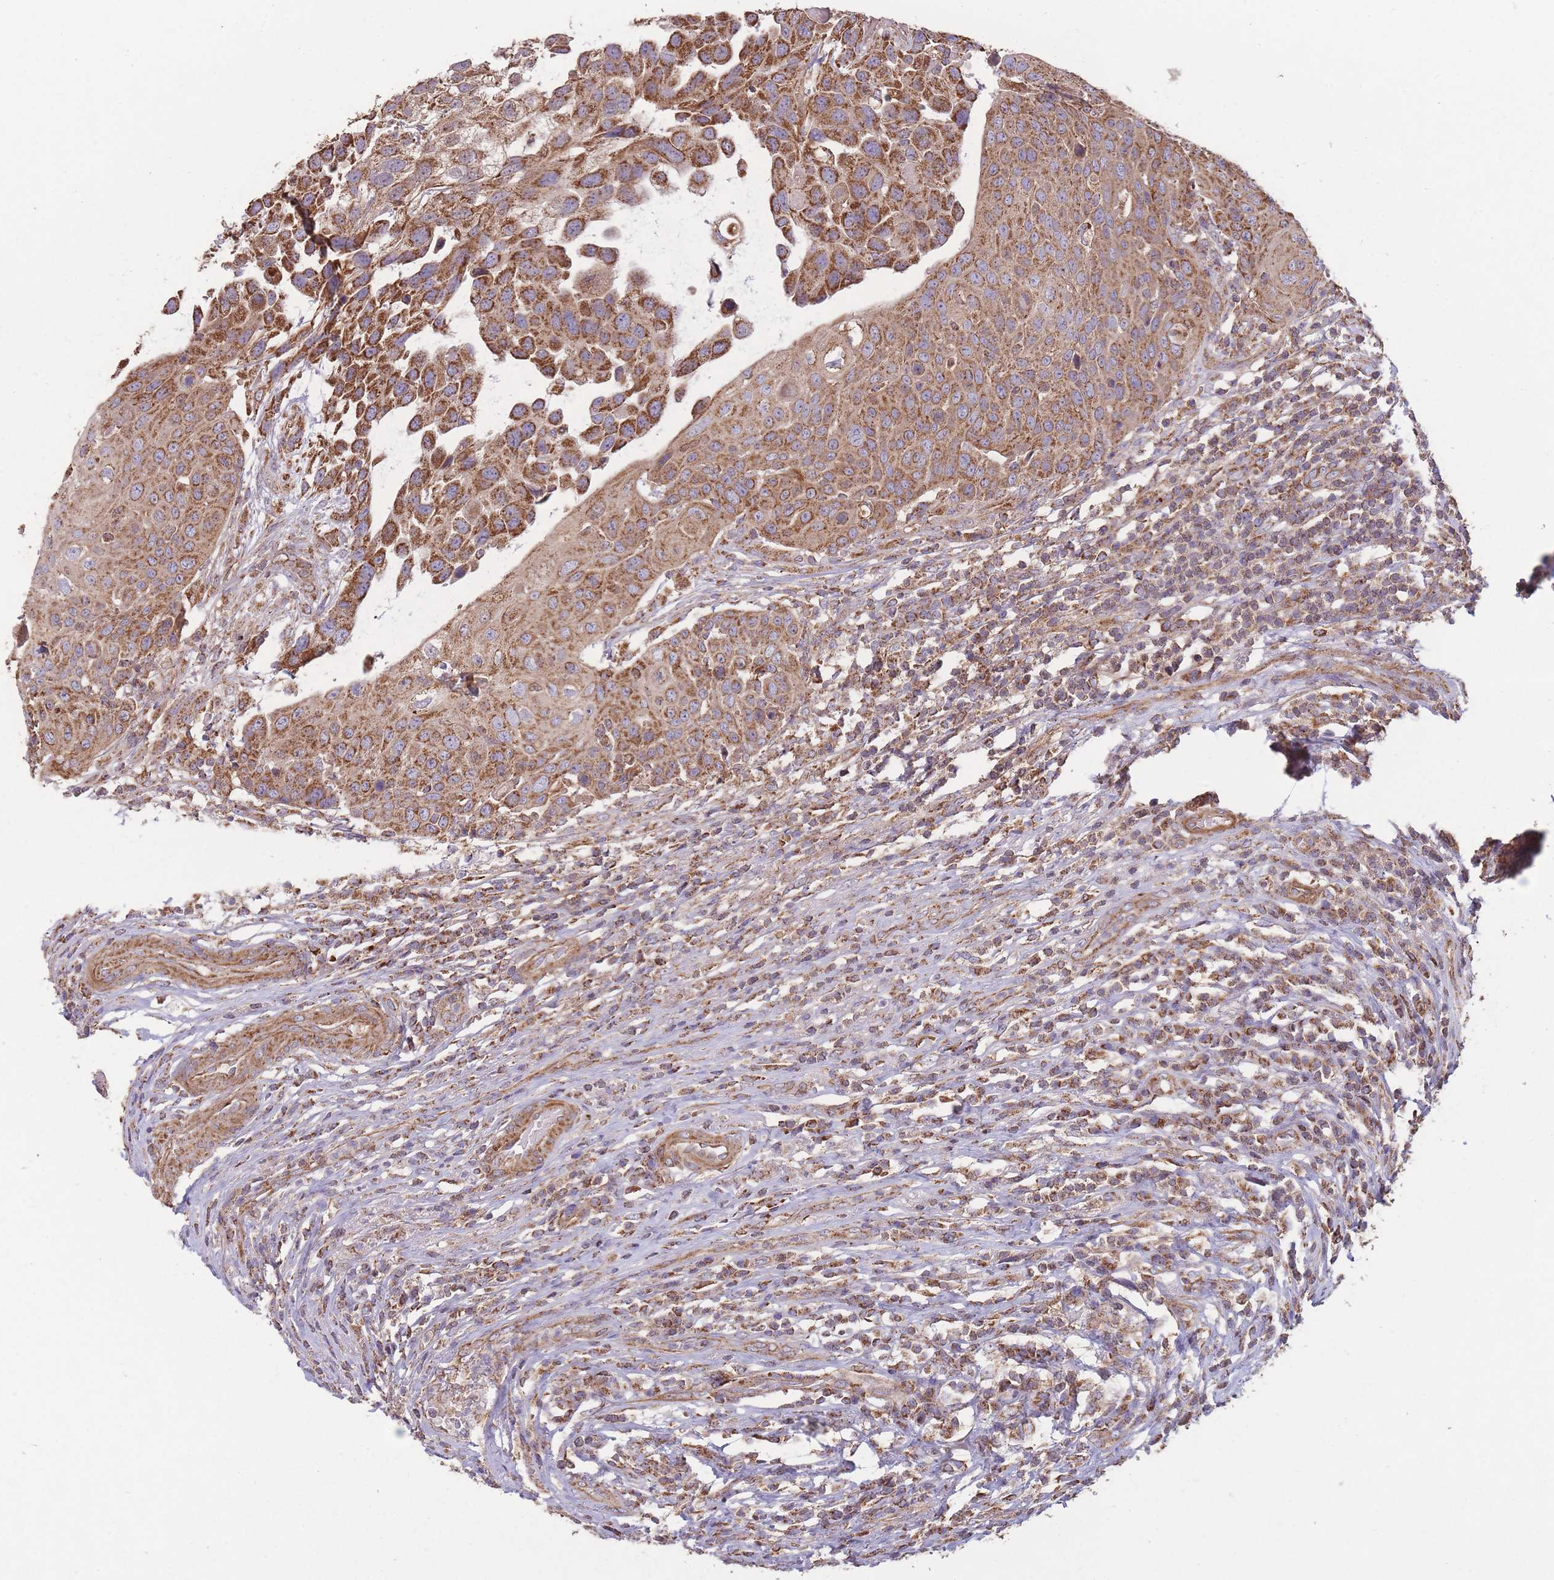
{"staining": {"intensity": "moderate", "quantity": ">75%", "location": "cytoplasmic/membranous"}, "tissue": "urothelial cancer", "cell_type": "Tumor cells", "image_type": "cancer", "snomed": [{"axis": "morphology", "description": "Urothelial carcinoma, High grade"}, {"axis": "topography", "description": "Urinary bladder"}], "caption": "Human urothelial cancer stained with a brown dye displays moderate cytoplasmic/membranous positive positivity in approximately >75% of tumor cells.", "gene": "KIF16B", "patient": {"sex": "female", "age": 70}}